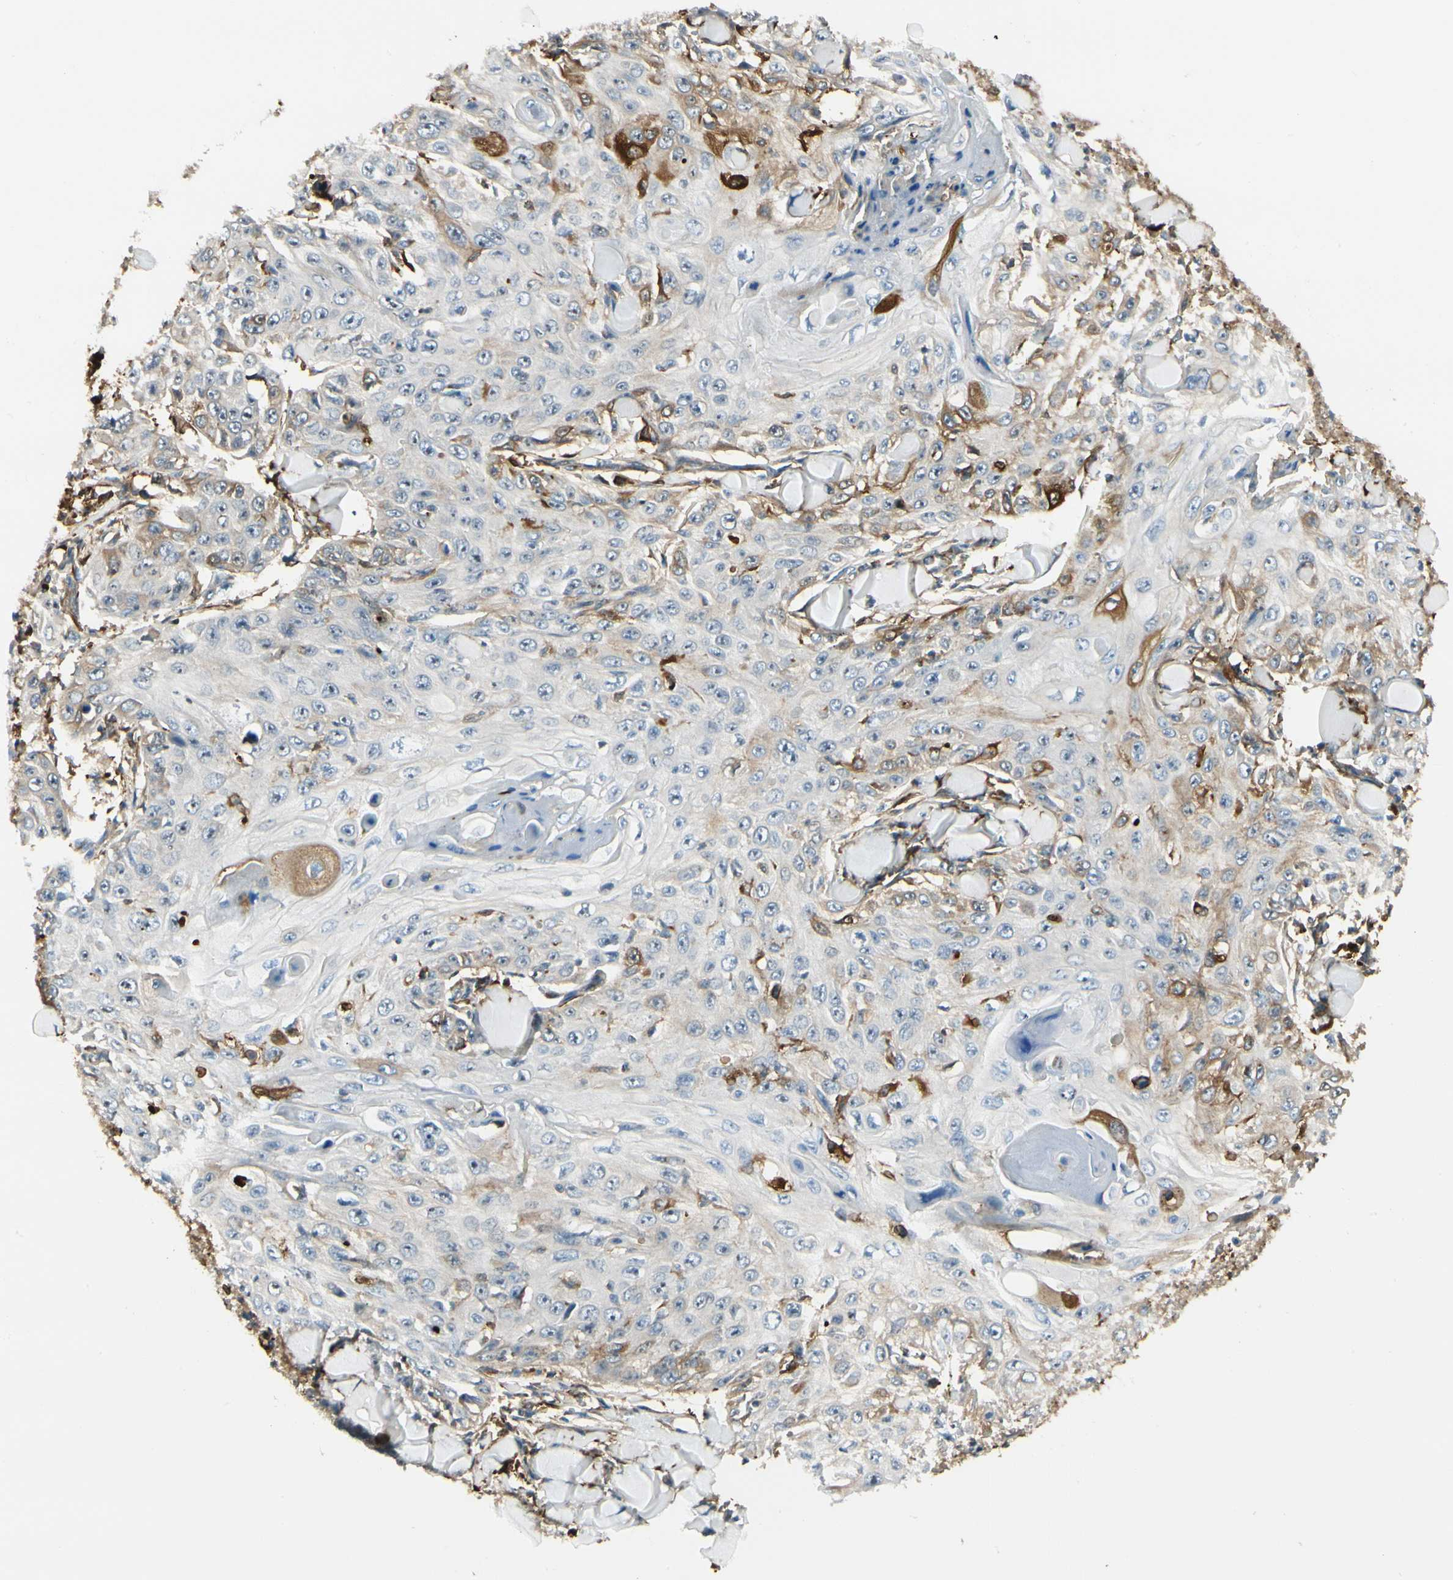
{"staining": {"intensity": "strong", "quantity": "<25%", "location": "cytoplasmic/membranous,nuclear"}, "tissue": "skin cancer", "cell_type": "Tumor cells", "image_type": "cancer", "snomed": [{"axis": "morphology", "description": "Squamous cell carcinoma, NOS"}, {"axis": "topography", "description": "Skin"}], "caption": "Immunohistochemistry micrograph of neoplastic tissue: skin cancer stained using IHC shows medium levels of strong protein expression localized specifically in the cytoplasmic/membranous and nuclear of tumor cells, appearing as a cytoplasmic/membranous and nuclear brown color.", "gene": "FTH1", "patient": {"sex": "male", "age": 86}}